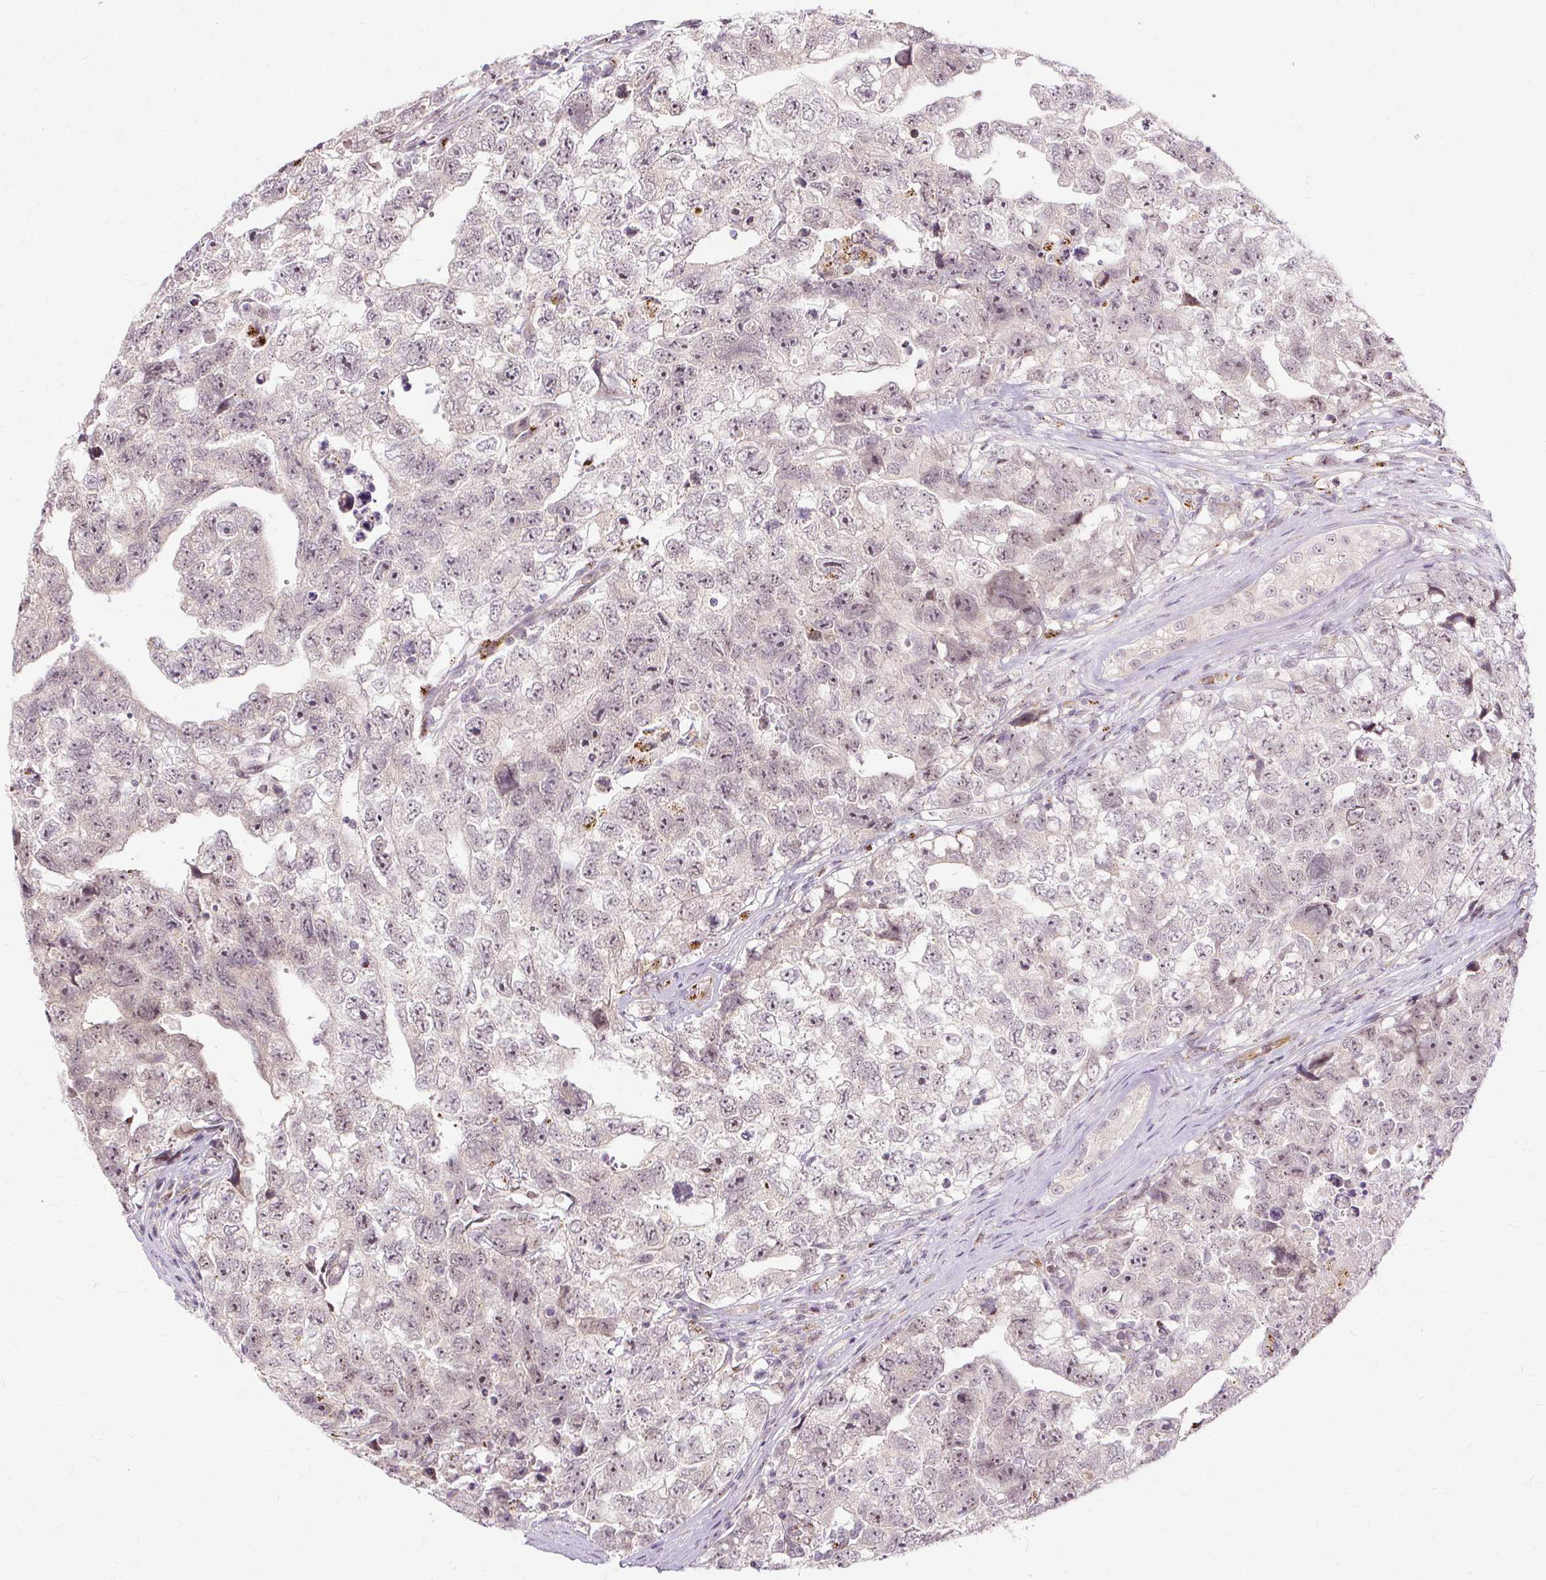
{"staining": {"intensity": "moderate", "quantity": "25%-75%", "location": "nuclear"}, "tissue": "testis cancer", "cell_type": "Tumor cells", "image_type": "cancer", "snomed": [{"axis": "morphology", "description": "Carcinoma, Embryonal, NOS"}, {"axis": "topography", "description": "Testis"}], "caption": "Testis cancer stained with immunohistochemistry (IHC) demonstrates moderate nuclear expression in about 25%-75% of tumor cells.", "gene": "MMACHC", "patient": {"sex": "male", "age": 22}}